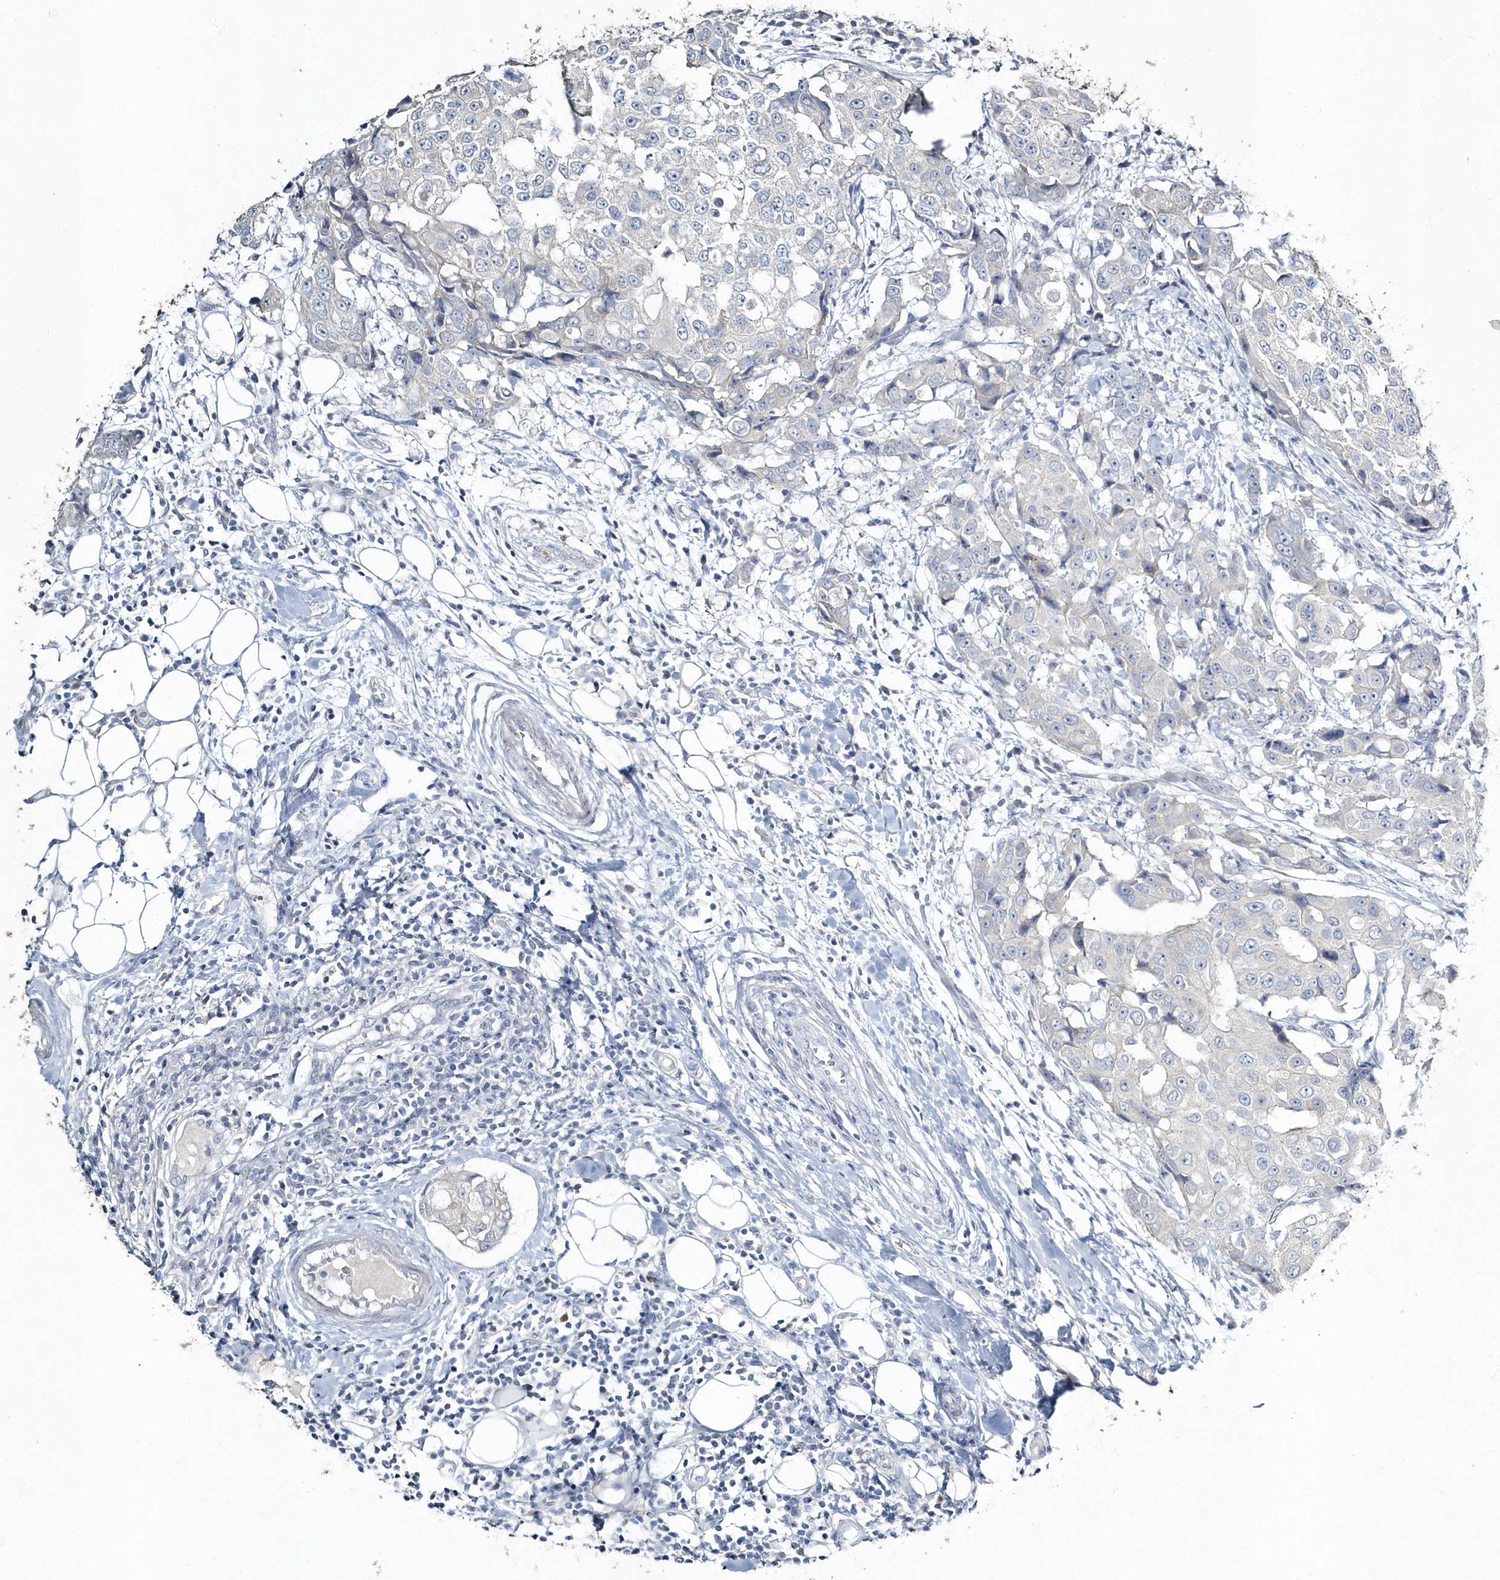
{"staining": {"intensity": "negative", "quantity": "none", "location": "none"}, "tissue": "breast cancer", "cell_type": "Tumor cells", "image_type": "cancer", "snomed": [{"axis": "morphology", "description": "Duct carcinoma"}, {"axis": "topography", "description": "Breast"}], "caption": "This photomicrograph is of breast cancer stained with immunohistochemistry to label a protein in brown with the nuclei are counter-stained blue. There is no positivity in tumor cells.", "gene": "MYOT", "patient": {"sex": "female", "age": 27}}